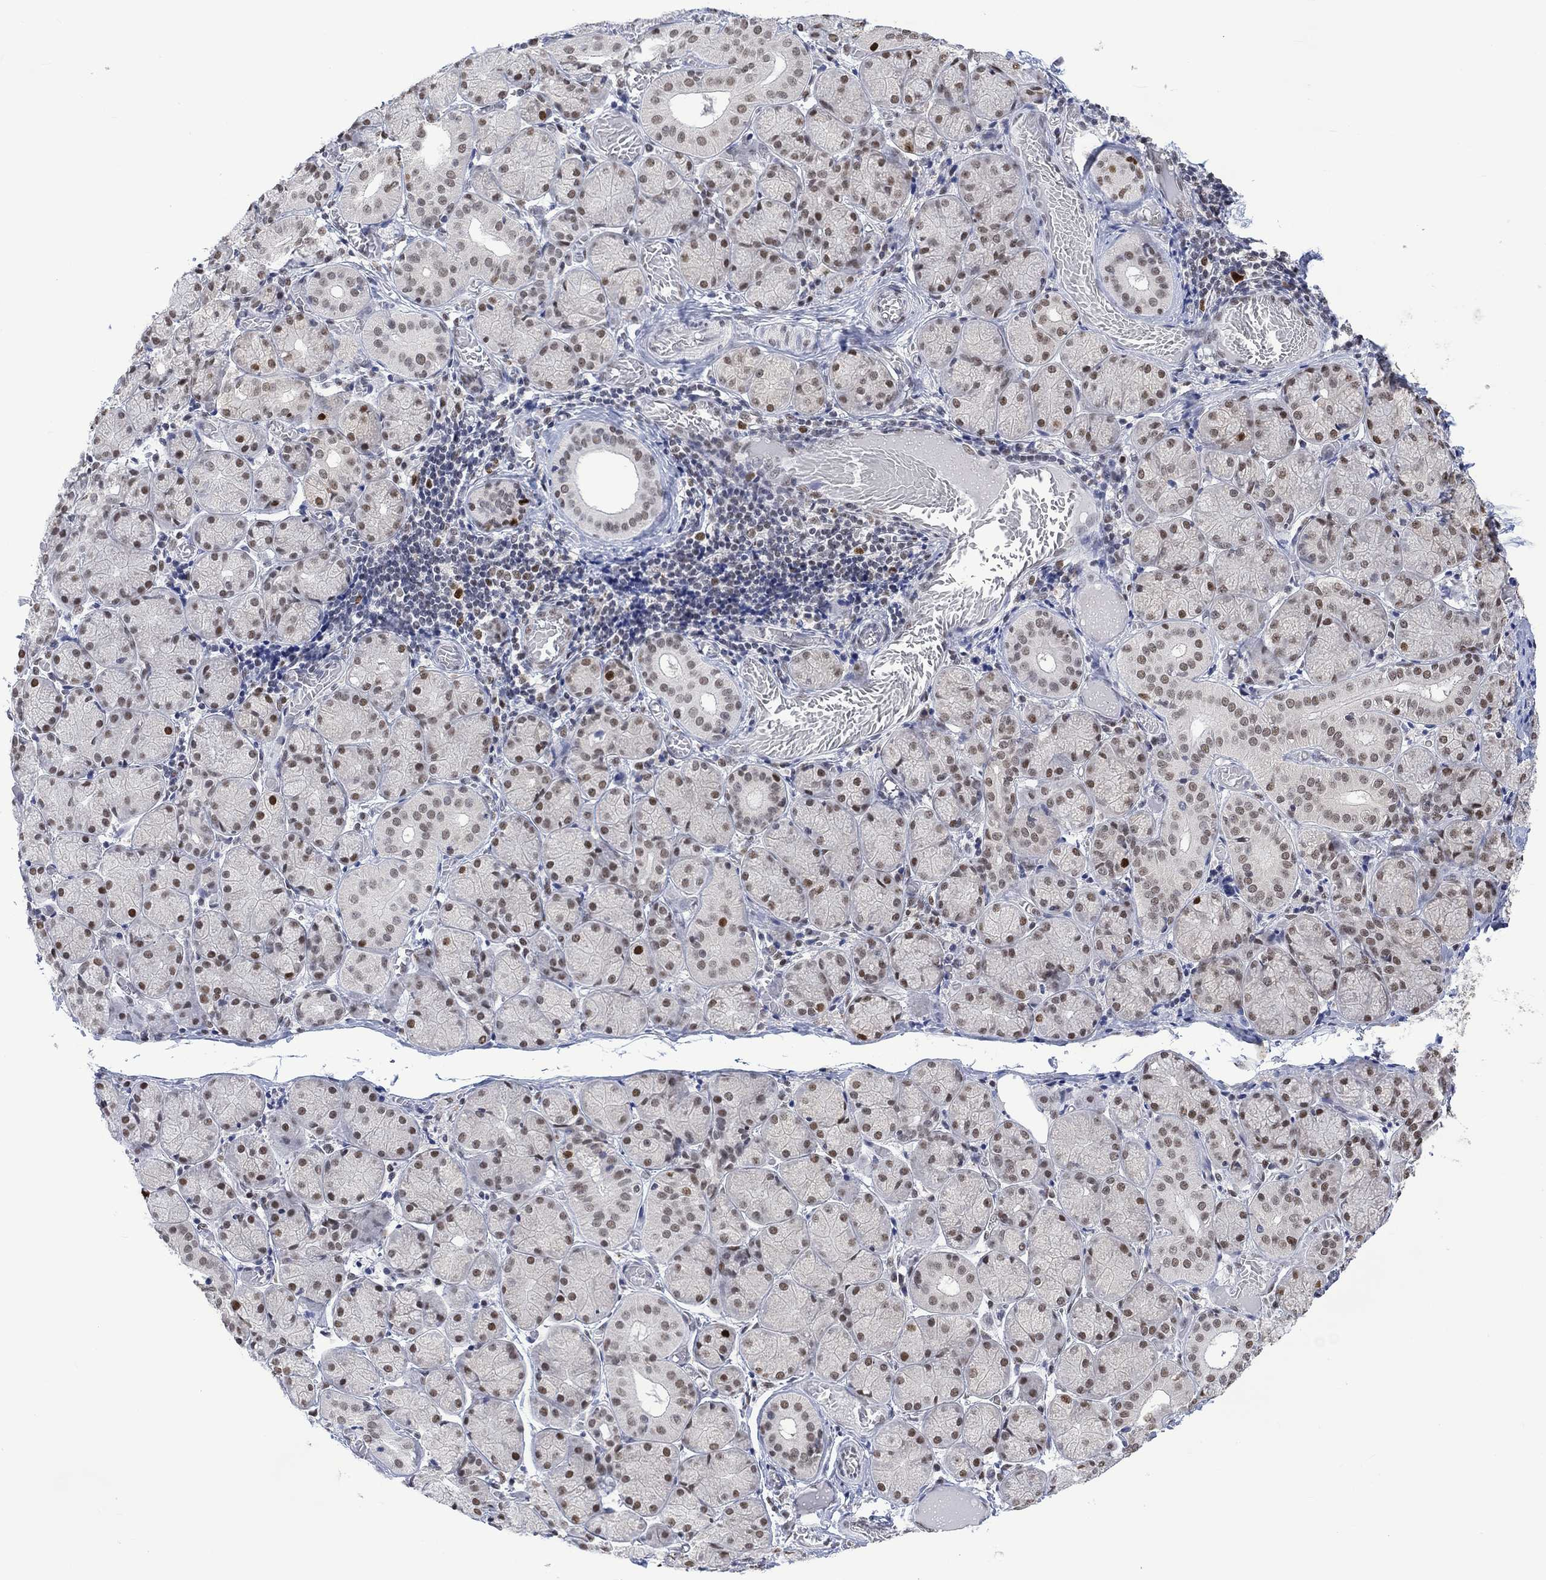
{"staining": {"intensity": "strong", "quantity": "<25%", "location": "nuclear"}, "tissue": "salivary gland", "cell_type": "Glandular cells", "image_type": "normal", "snomed": [{"axis": "morphology", "description": "Normal tissue, NOS"}, {"axis": "topography", "description": "Salivary gland"}, {"axis": "topography", "description": "Peripheral nerve tissue"}], "caption": "Immunohistochemistry micrograph of unremarkable human salivary gland stained for a protein (brown), which displays medium levels of strong nuclear positivity in approximately <25% of glandular cells.", "gene": "RAD54L2", "patient": {"sex": "female", "age": 24}}